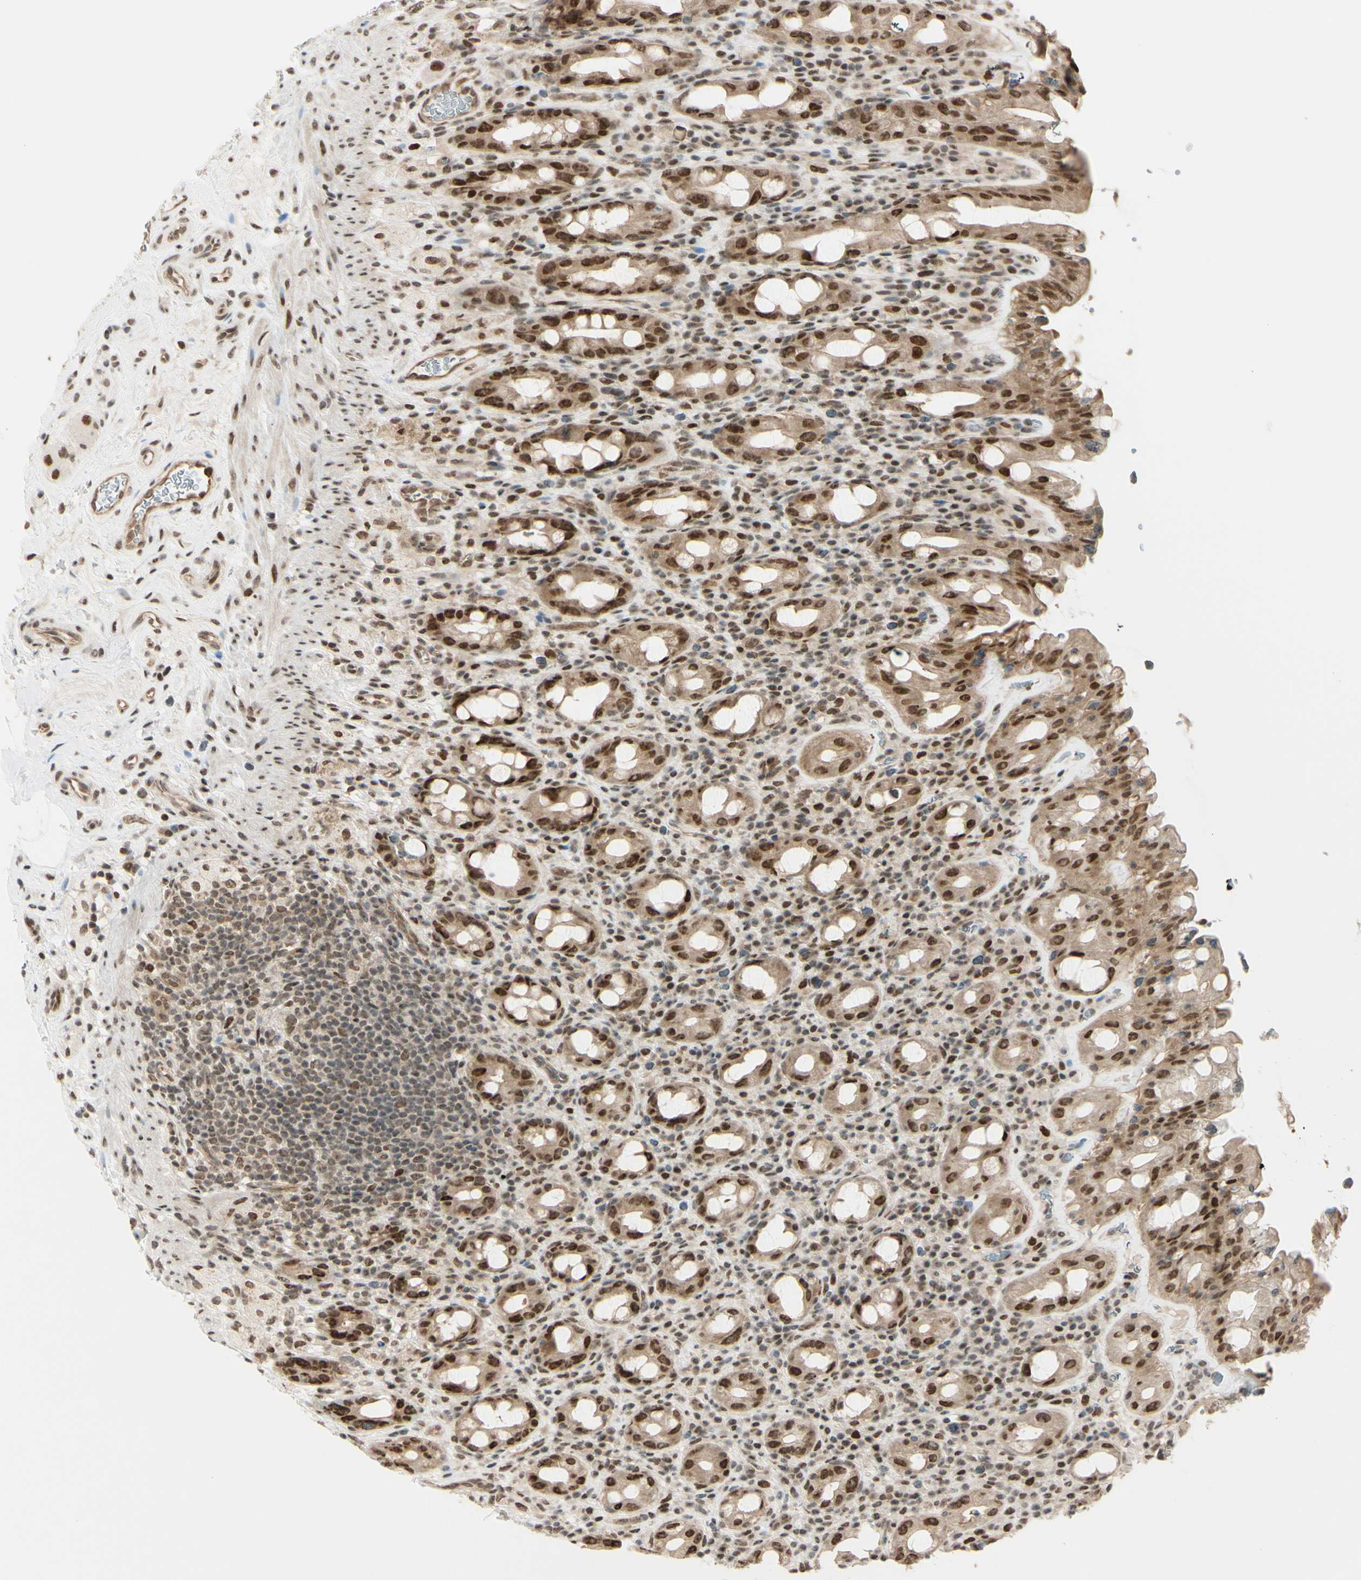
{"staining": {"intensity": "strong", "quantity": ">75%", "location": "cytoplasmic/membranous,nuclear"}, "tissue": "rectum", "cell_type": "Glandular cells", "image_type": "normal", "snomed": [{"axis": "morphology", "description": "Normal tissue, NOS"}, {"axis": "topography", "description": "Rectum"}], "caption": "DAB (3,3'-diaminobenzidine) immunohistochemical staining of benign human rectum shows strong cytoplasmic/membranous,nuclear protein staining in about >75% of glandular cells.", "gene": "SUFU", "patient": {"sex": "male", "age": 44}}